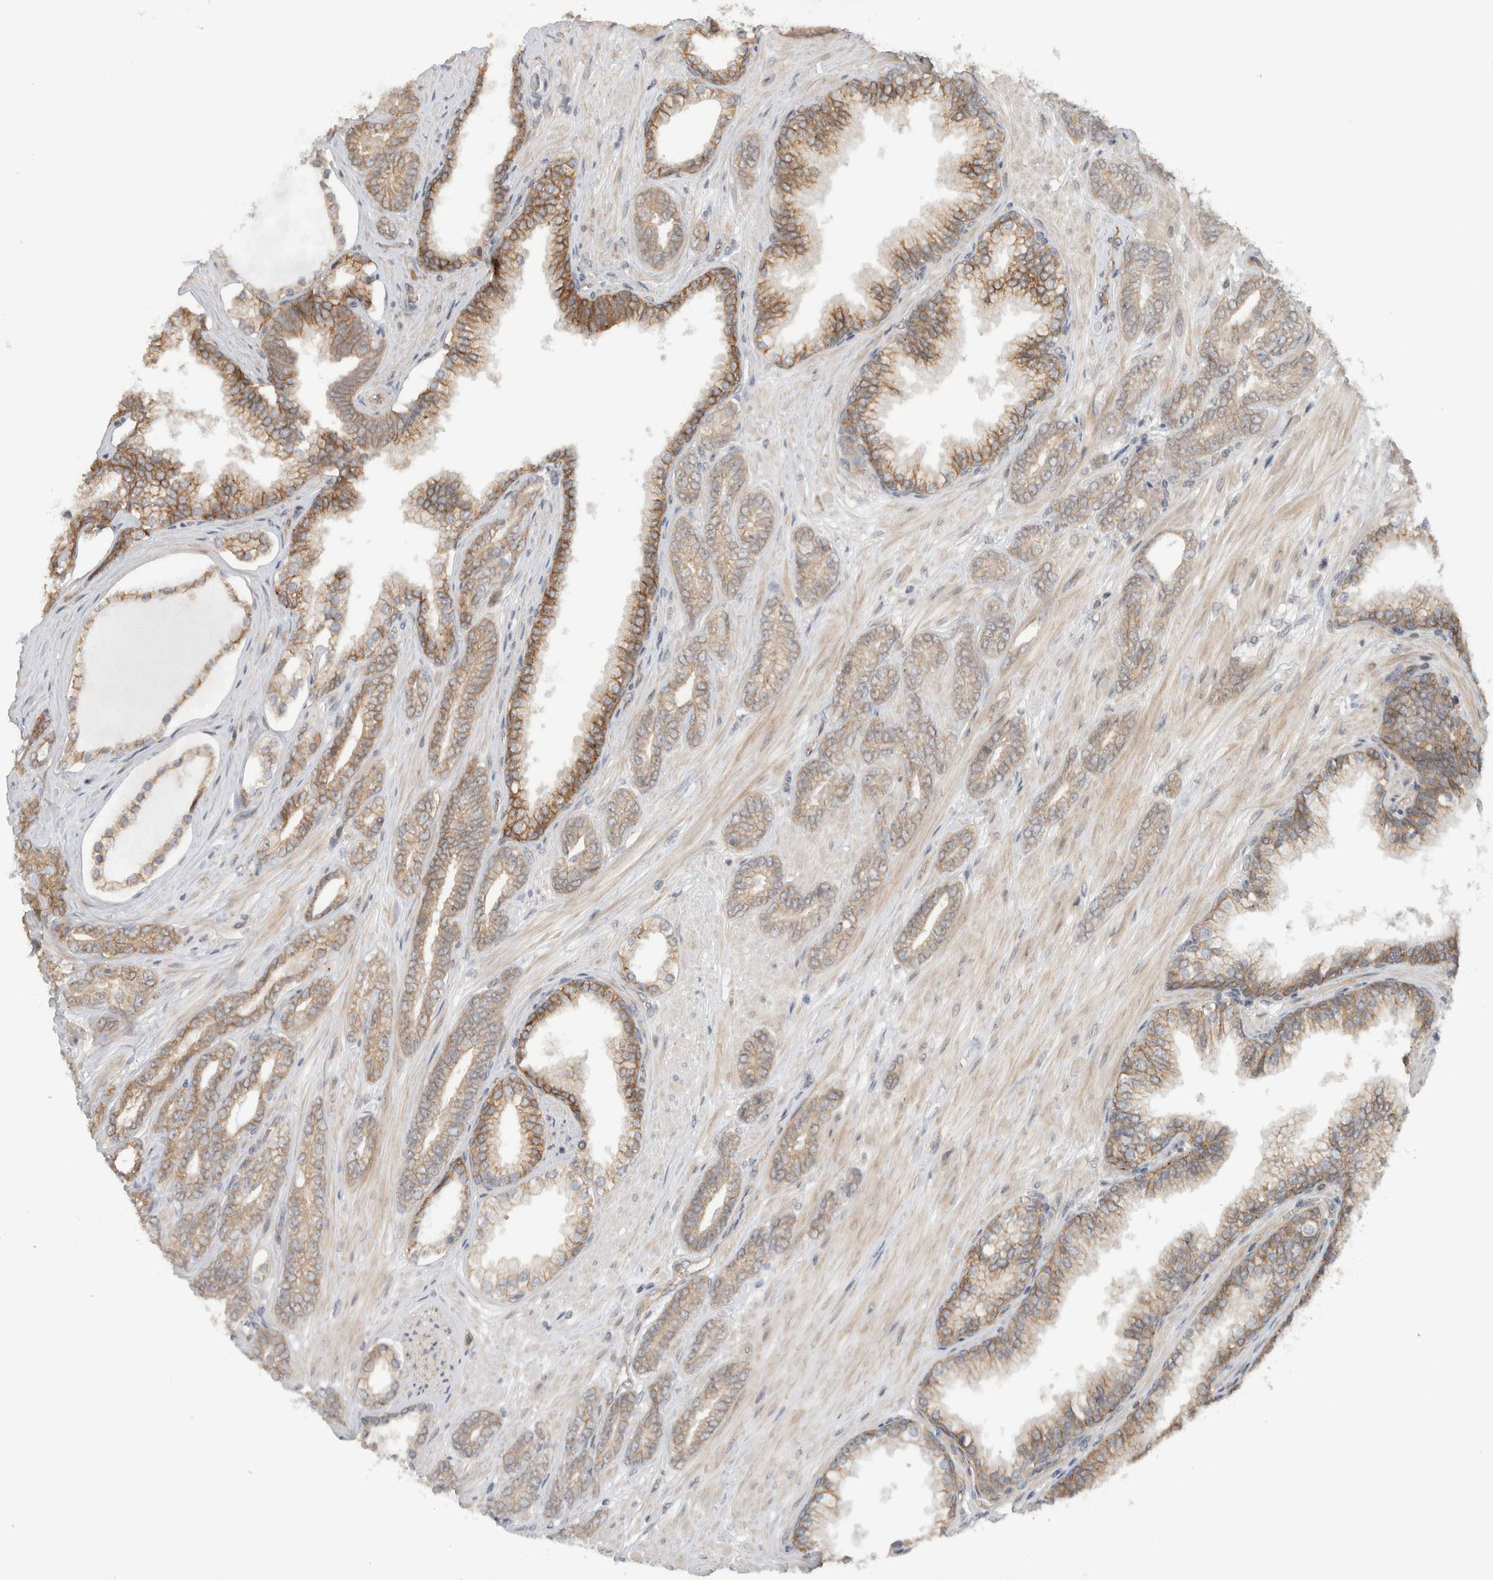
{"staining": {"intensity": "moderate", "quantity": ">75%", "location": "cytoplasmic/membranous"}, "tissue": "prostate cancer", "cell_type": "Tumor cells", "image_type": "cancer", "snomed": [{"axis": "morphology", "description": "Adenocarcinoma, Low grade"}, {"axis": "topography", "description": "Prostate"}], "caption": "The photomicrograph exhibits immunohistochemical staining of prostate cancer. There is moderate cytoplasmic/membranous expression is identified in approximately >75% of tumor cells. The protein is shown in brown color, while the nuclei are stained blue.", "gene": "DEPTOR", "patient": {"sex": "male", "age": 71}}